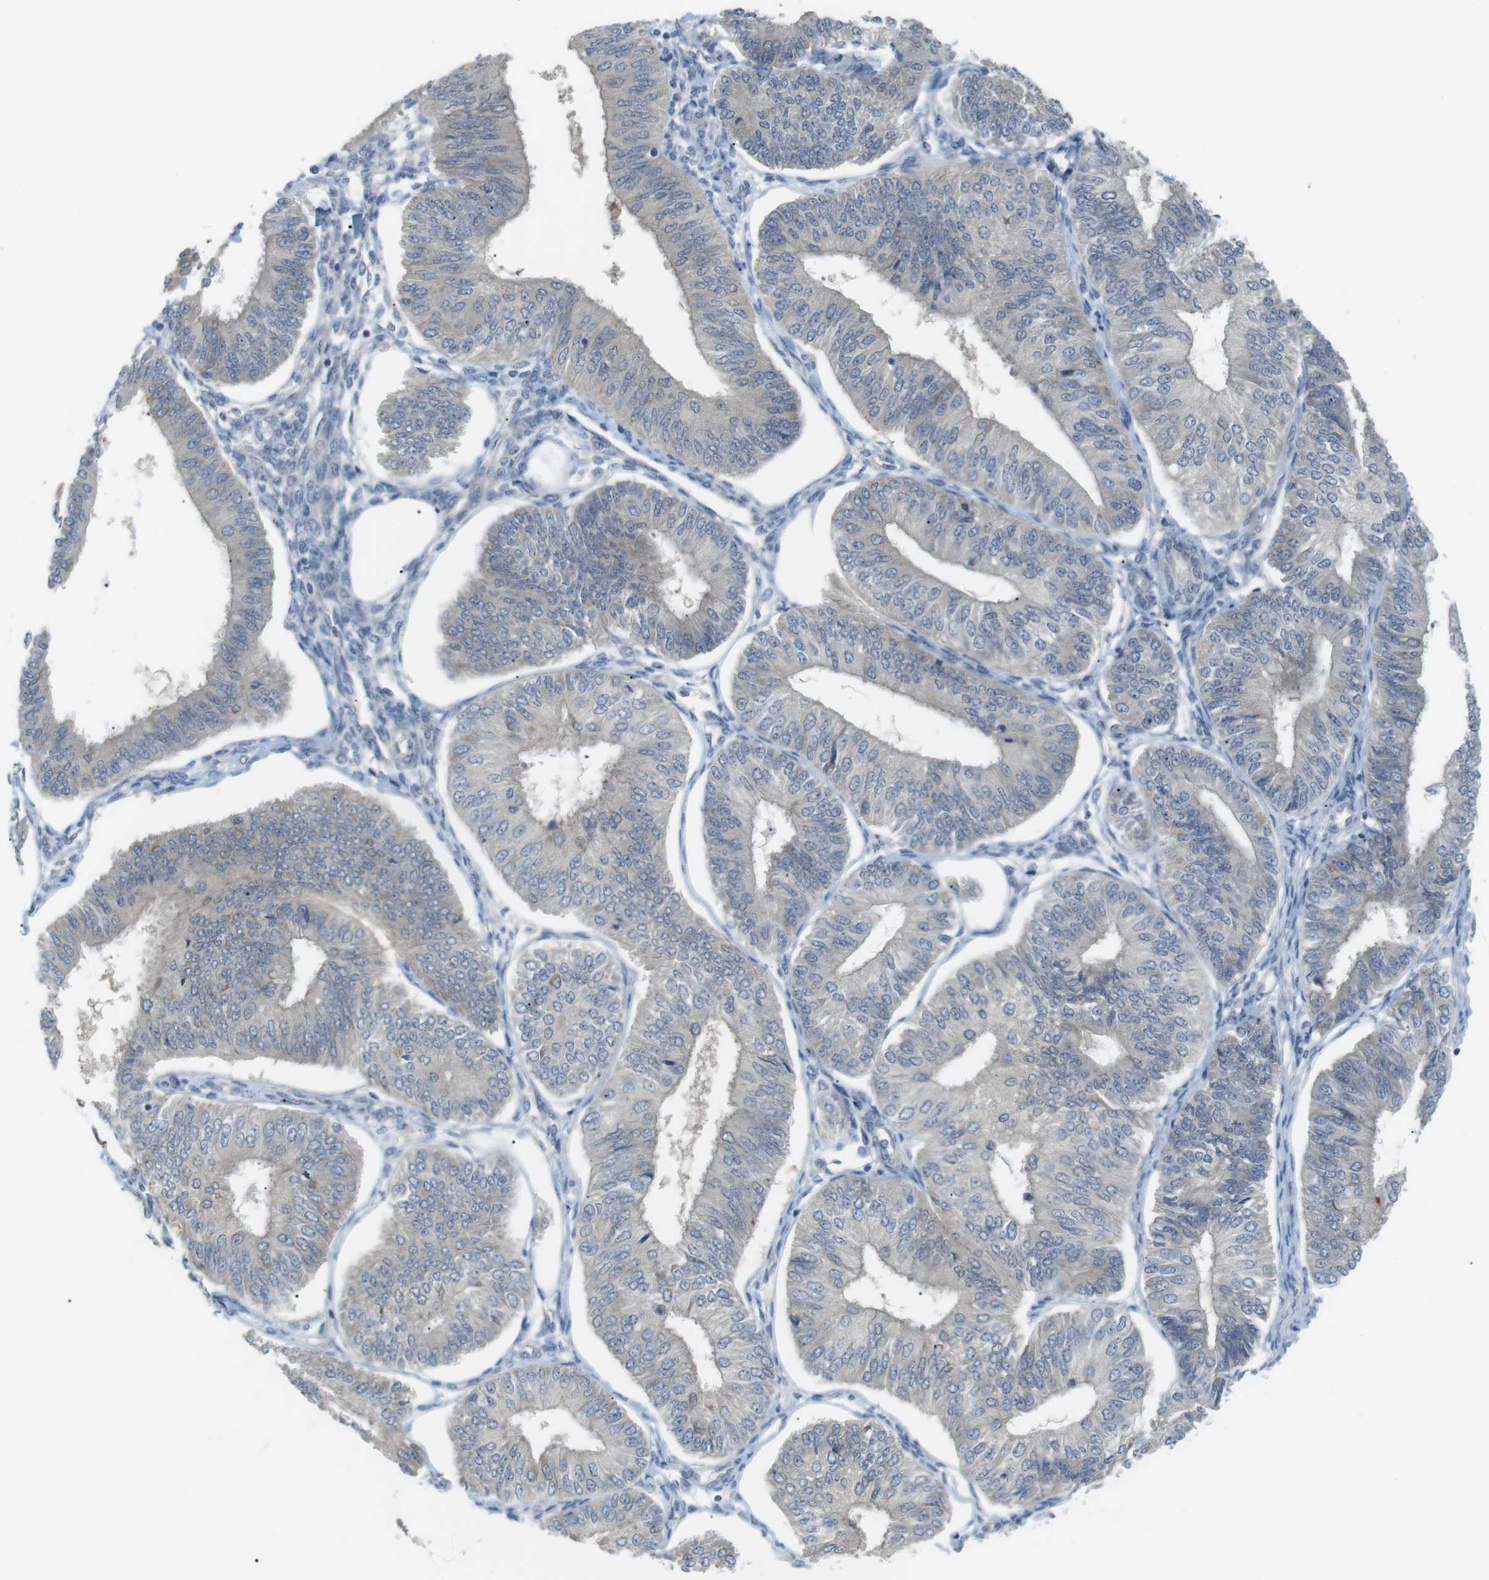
{"staining": {"intensity": "negative", "quantity": "none", "location": "none"}, "tissue": "endometrial cancer", "cell_type": "Tumor cells", "image_type": "cancer", "snomed": [{"axis": "morphology", "description": "Adenocarcinoma, NOS"}, {"axis": "topography", "description": "Endometrium"}], "caption": "Human endometrial cancer (adenocarcinoma) stained for a protein using IHC displays no staining in tumor cells.", "gene": "RTN3", "patient": {"sex": "female", "age": 58}}